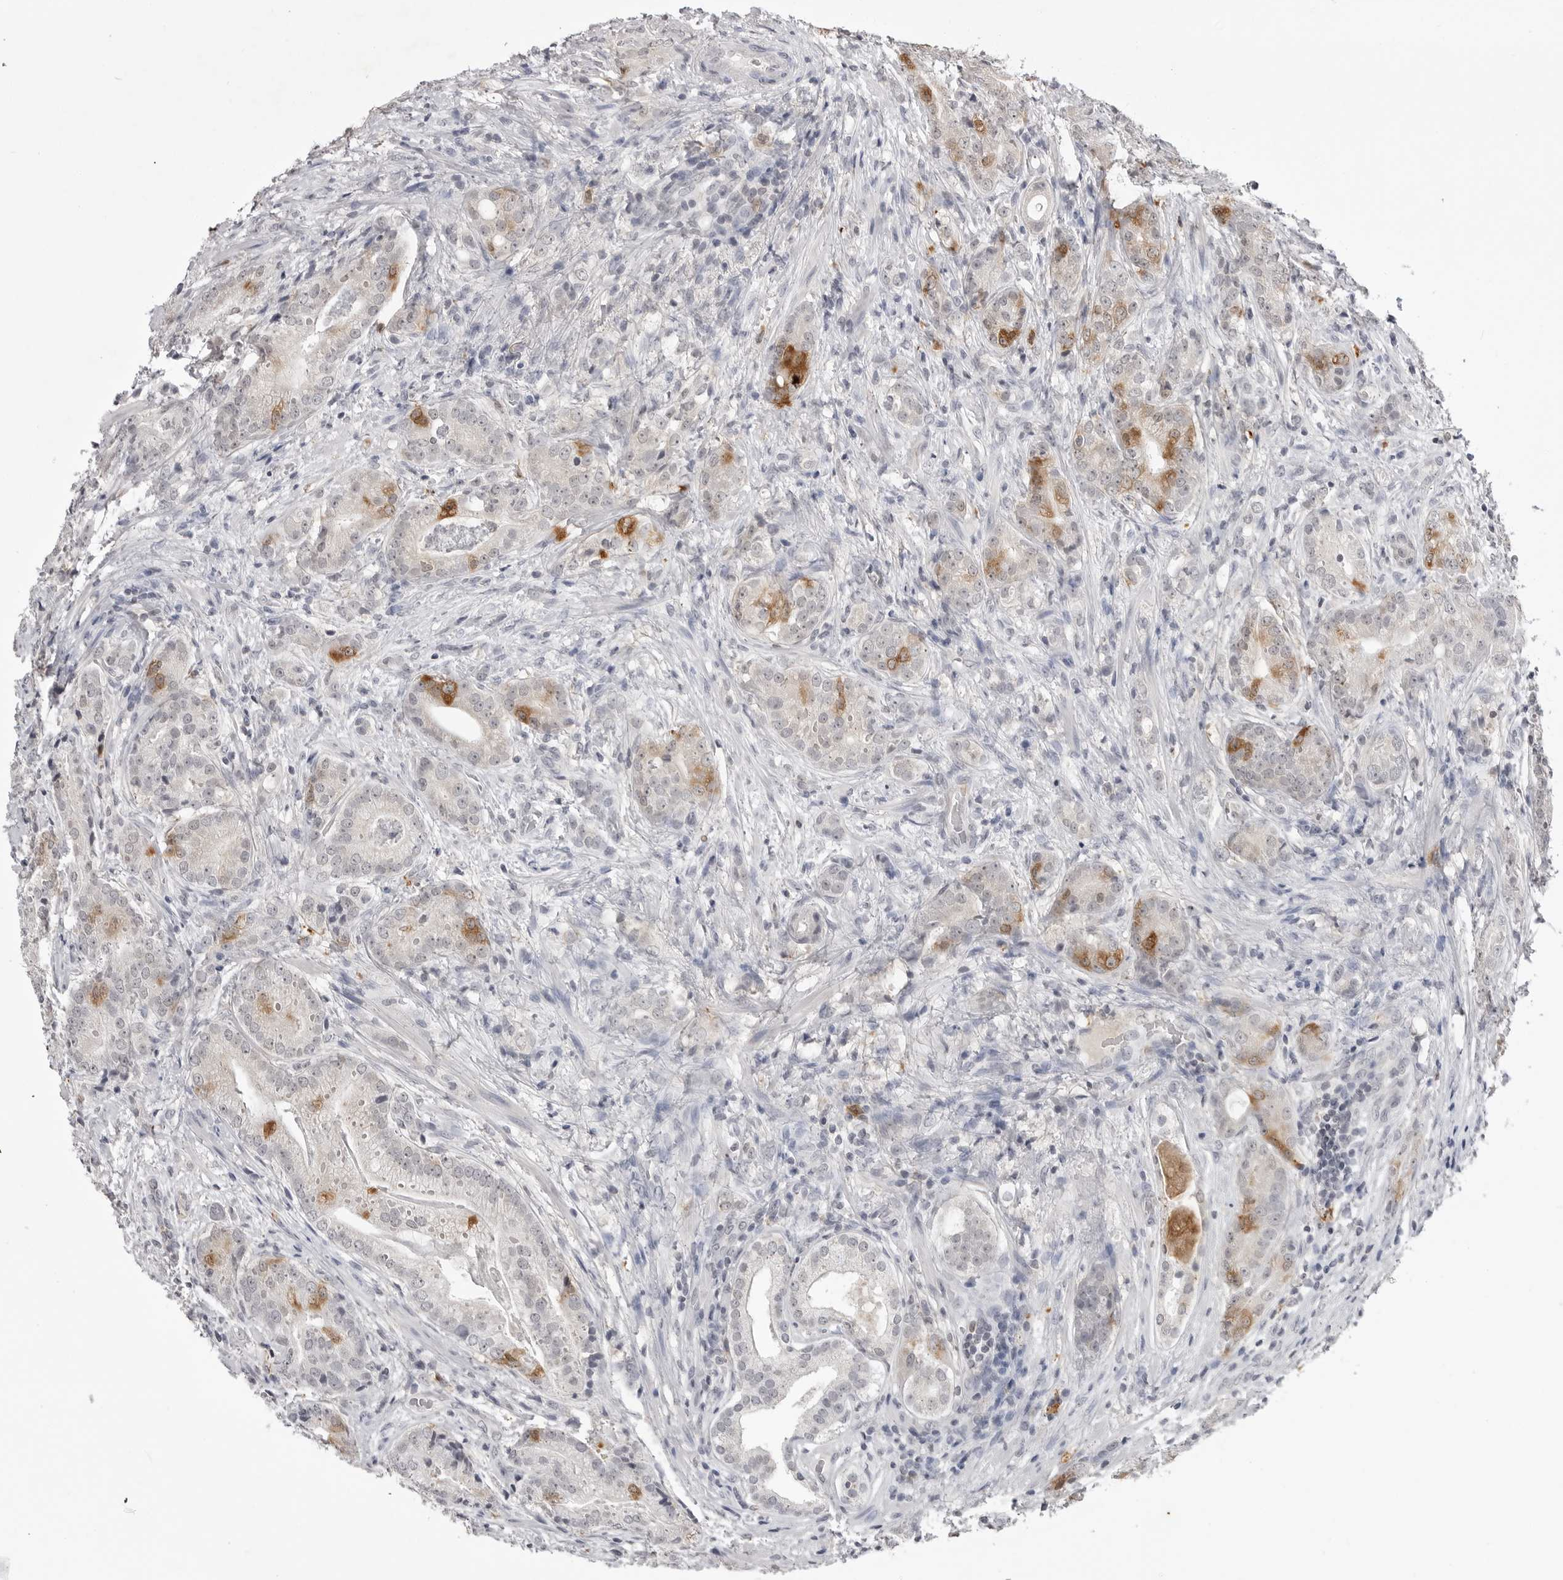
{"staining": {"intensity": "moderate", "quantity": "<25%", "location": "cytoplasmic/membranous"}, "tissue": "prostate cancer", "cell_type": "Tumor cells", "image_type": "cancer", "snomed": [{"axis": "morphology", "description": "Adenocarcinoma, High grade"}, {"axis": "topography", "description": "Prostate"}], "caption": "Immunohistochemistry (IHC) photomicrograph of prostate adenocarcinoma (high-grade) stained for a protein (brown), which exhibits low levels of moderate cytoplasmic/membranous expression in about <25% of tumor cells.", "gene": "RRM1", "patient": {"sex": "male", "age": 57}}